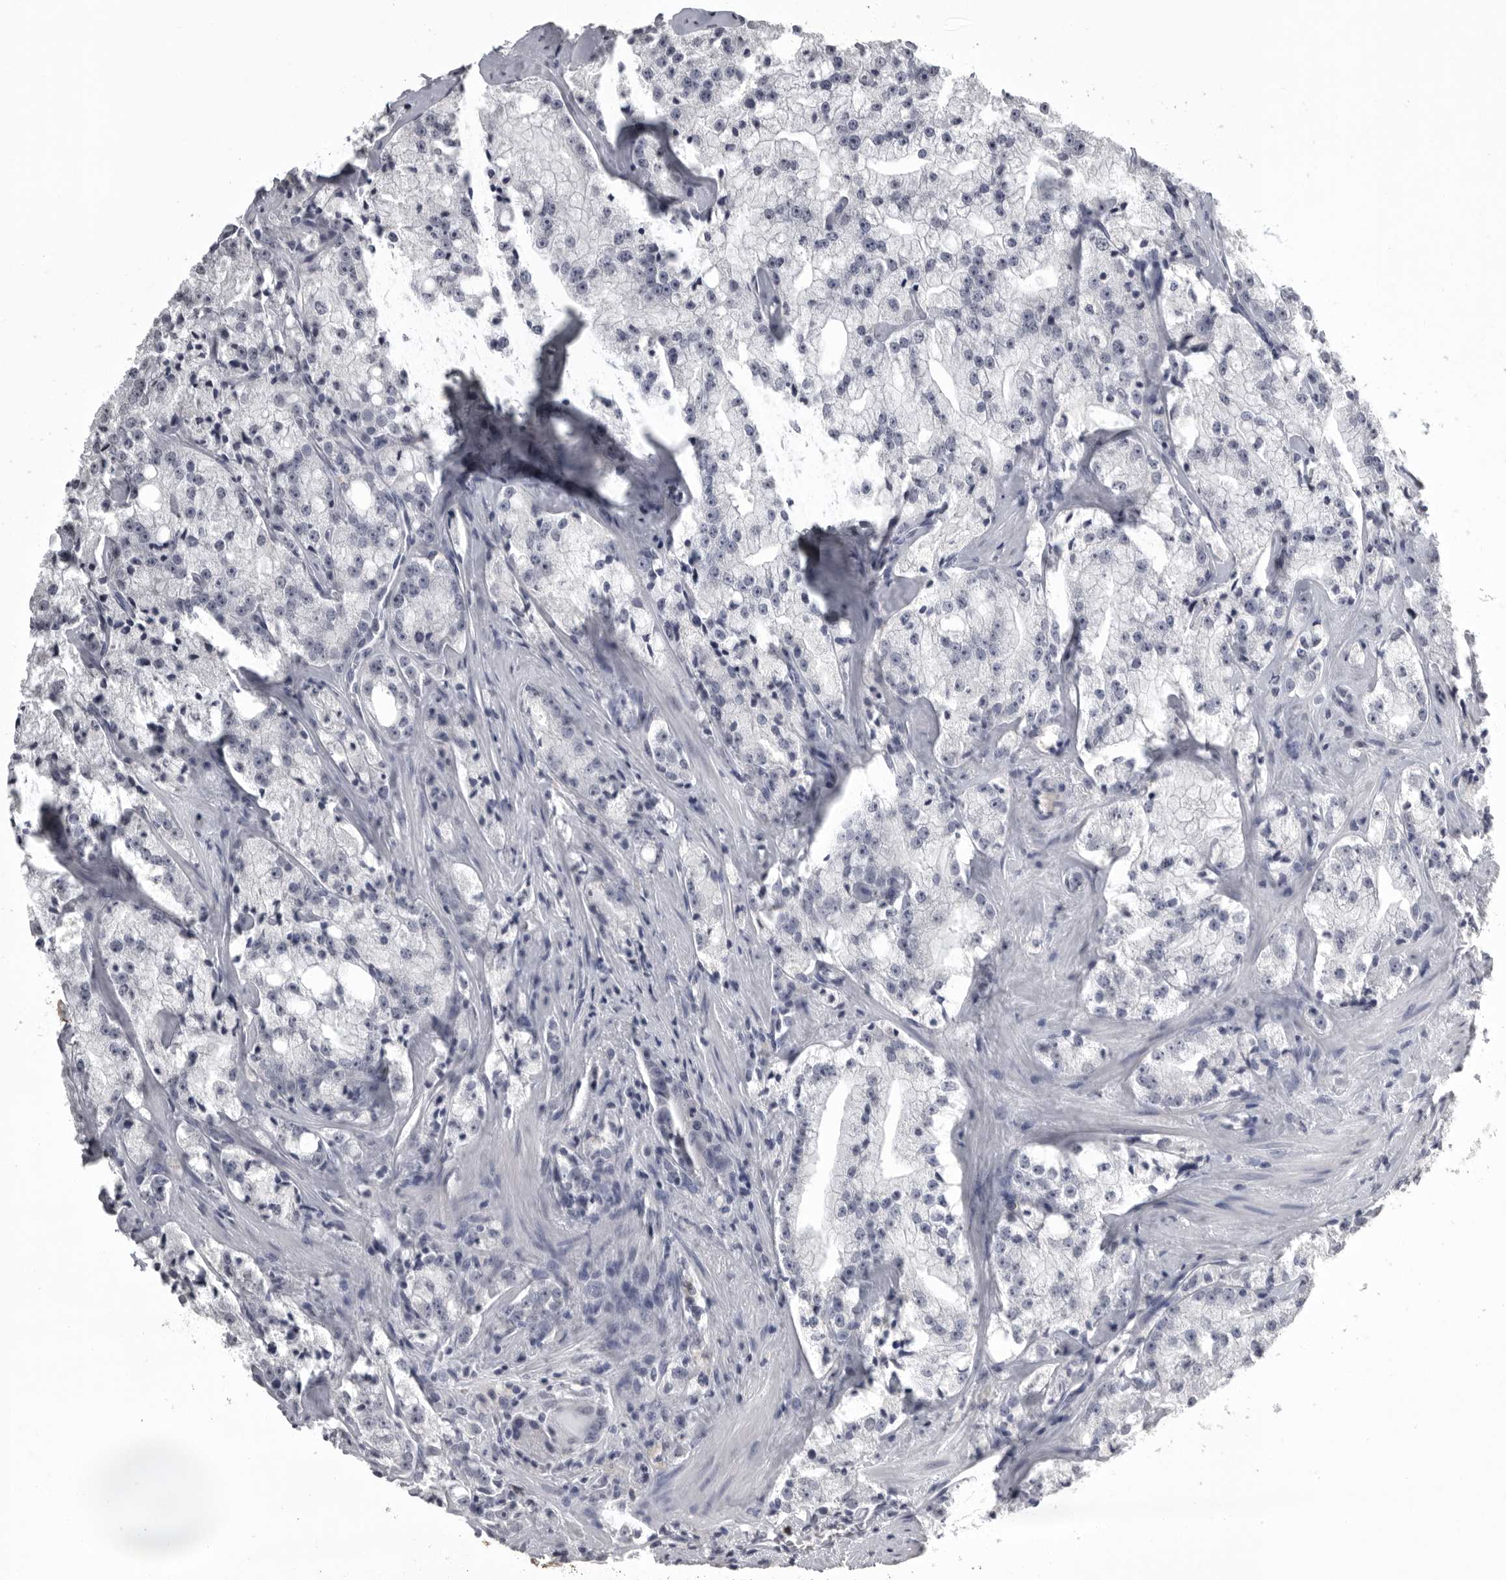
{"staining": {"intensity": "negative", "quantity": "none", "location": "none"}, "tissue": "prostate cancer", "cell_type": "Tumor cells", "image_type": "cancer", "snomed": [{"axis": "morphology", "description": "Adenocarcinoma, High grade"}, {"axis": "topography", "description": "Prostate"}], "caption": "This is an immunohistochemistry histopathology image of high-grade adenocarcinoma (prostate). There is no staining in tumor cells.", "gene": "GNLY", "patient": {"sex": "male", "age": 64}}